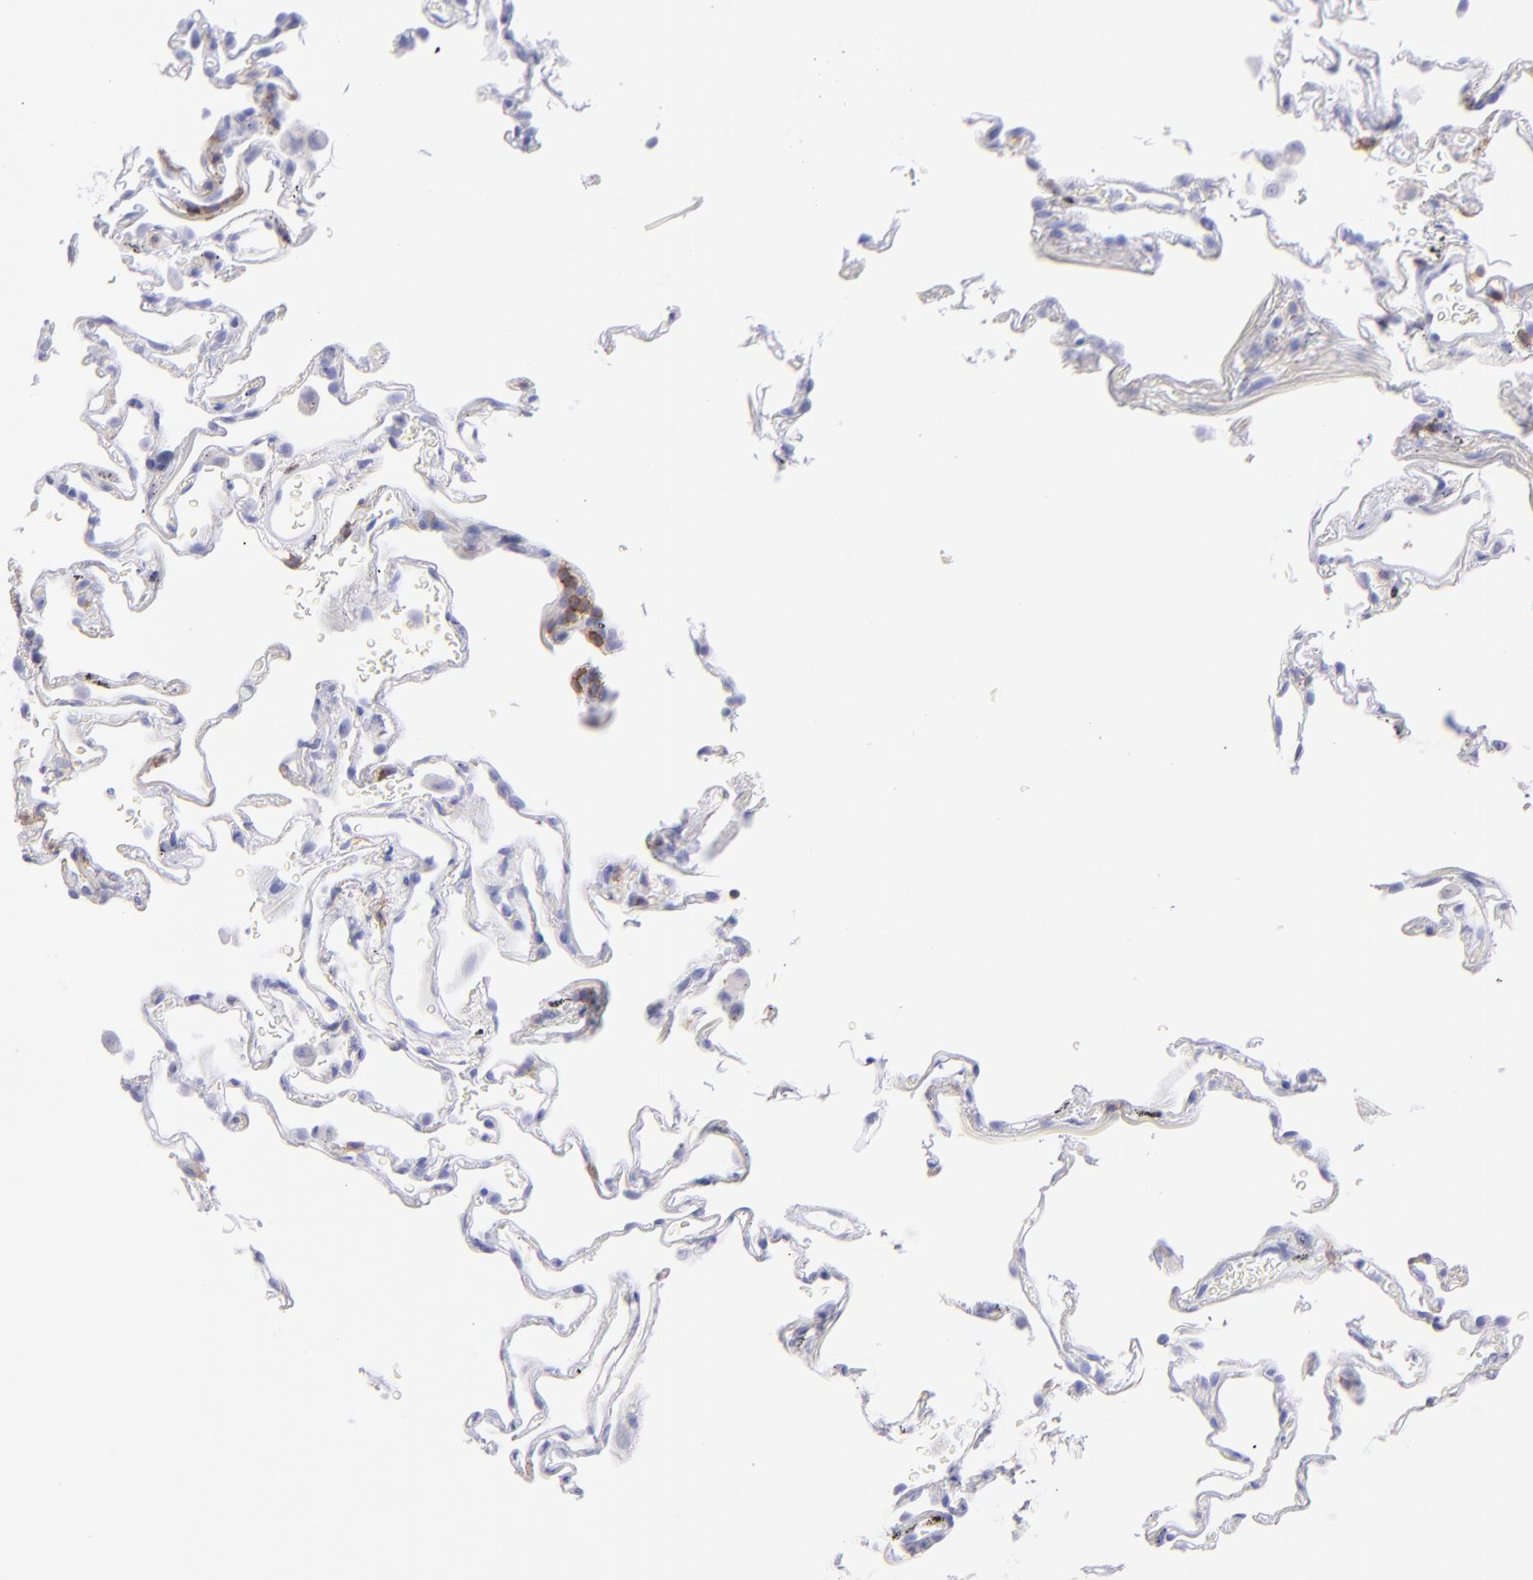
{"staining": {"intensity": "negative", "quantity": "none", "location": "none"}, "tissue": "lung", "cell_type": "Alveolar cells", "image_type": "normal", "snomed": [{"axis": "morphology", "description": "Normal tissue, NOS"}, {"axis": "morphology", "description": "Inflammation, NOS"}, {"axis": "topography", "description": "Lung"}], "caption": "The image exhibits no significant expression in alveolar cells of lung. Brightfield microscopy of immunohistochemistry stained with DAB (brown) and hematoxylin (blue), captured at high magnification.", "gene": "CD69", "patient": {"sex": "male", "age": 69}}